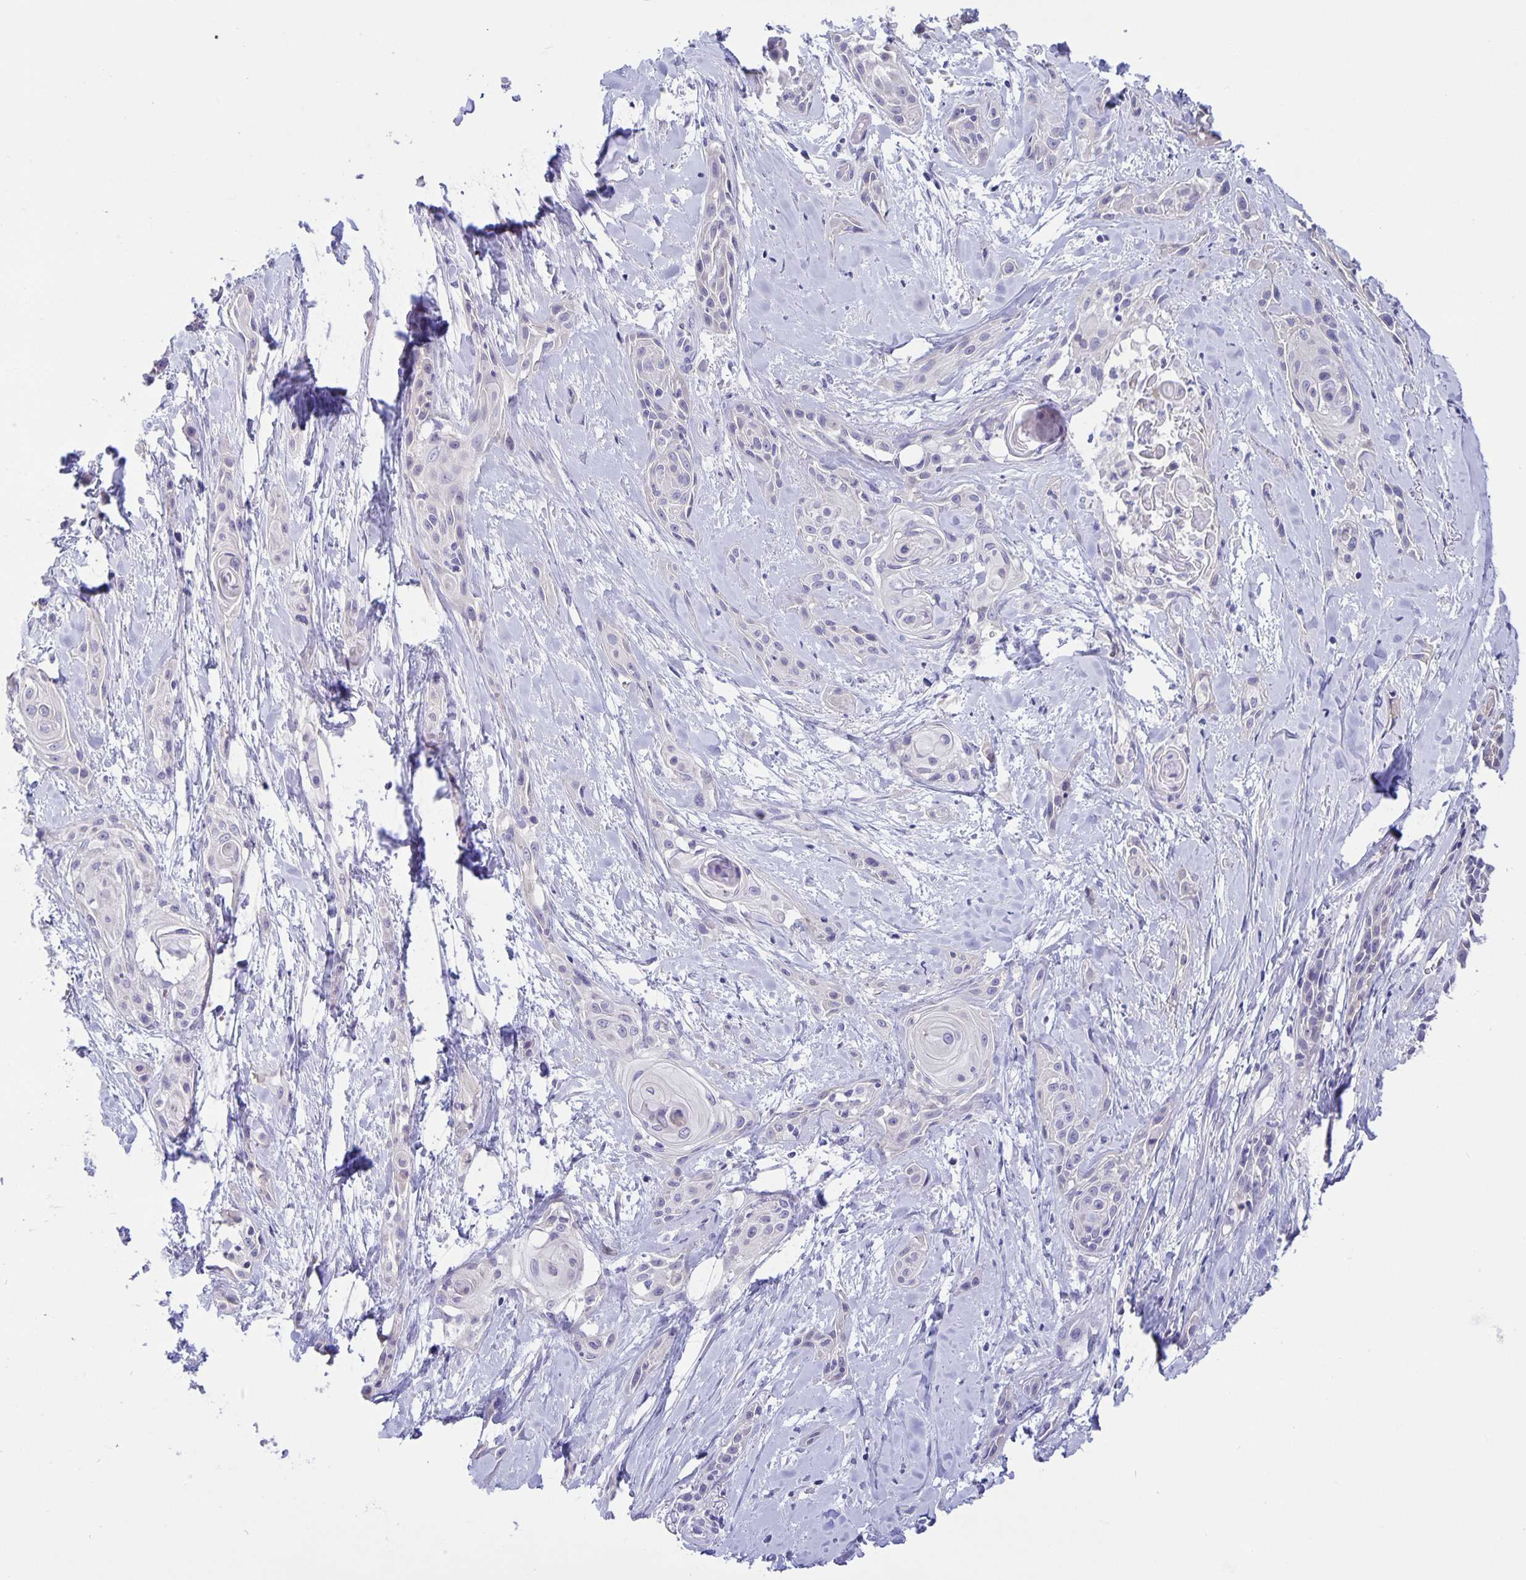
{"staining": {"intensity": "negative", "quantity": "none", "location": "none"}, "tissue": "skin cancer", "cell_type": "Tumor cells", "image_type": "cancer", "snomed": [{"axis": "morphology", "description": "Squamous cell carcinoma, NOS"}, {"axis": "topography", "description": "Skin"}, {"axis": "topography", "description": "Anal"}], "caption": "Immunohistochemistry (IHC) photomicrograph of neoplastic tissue: skin cancer stained with DAB demonstrates no significant protein expression in tumor cells.", "gene": "ERMN", "patient": {"sex": "male", "age": 64}}